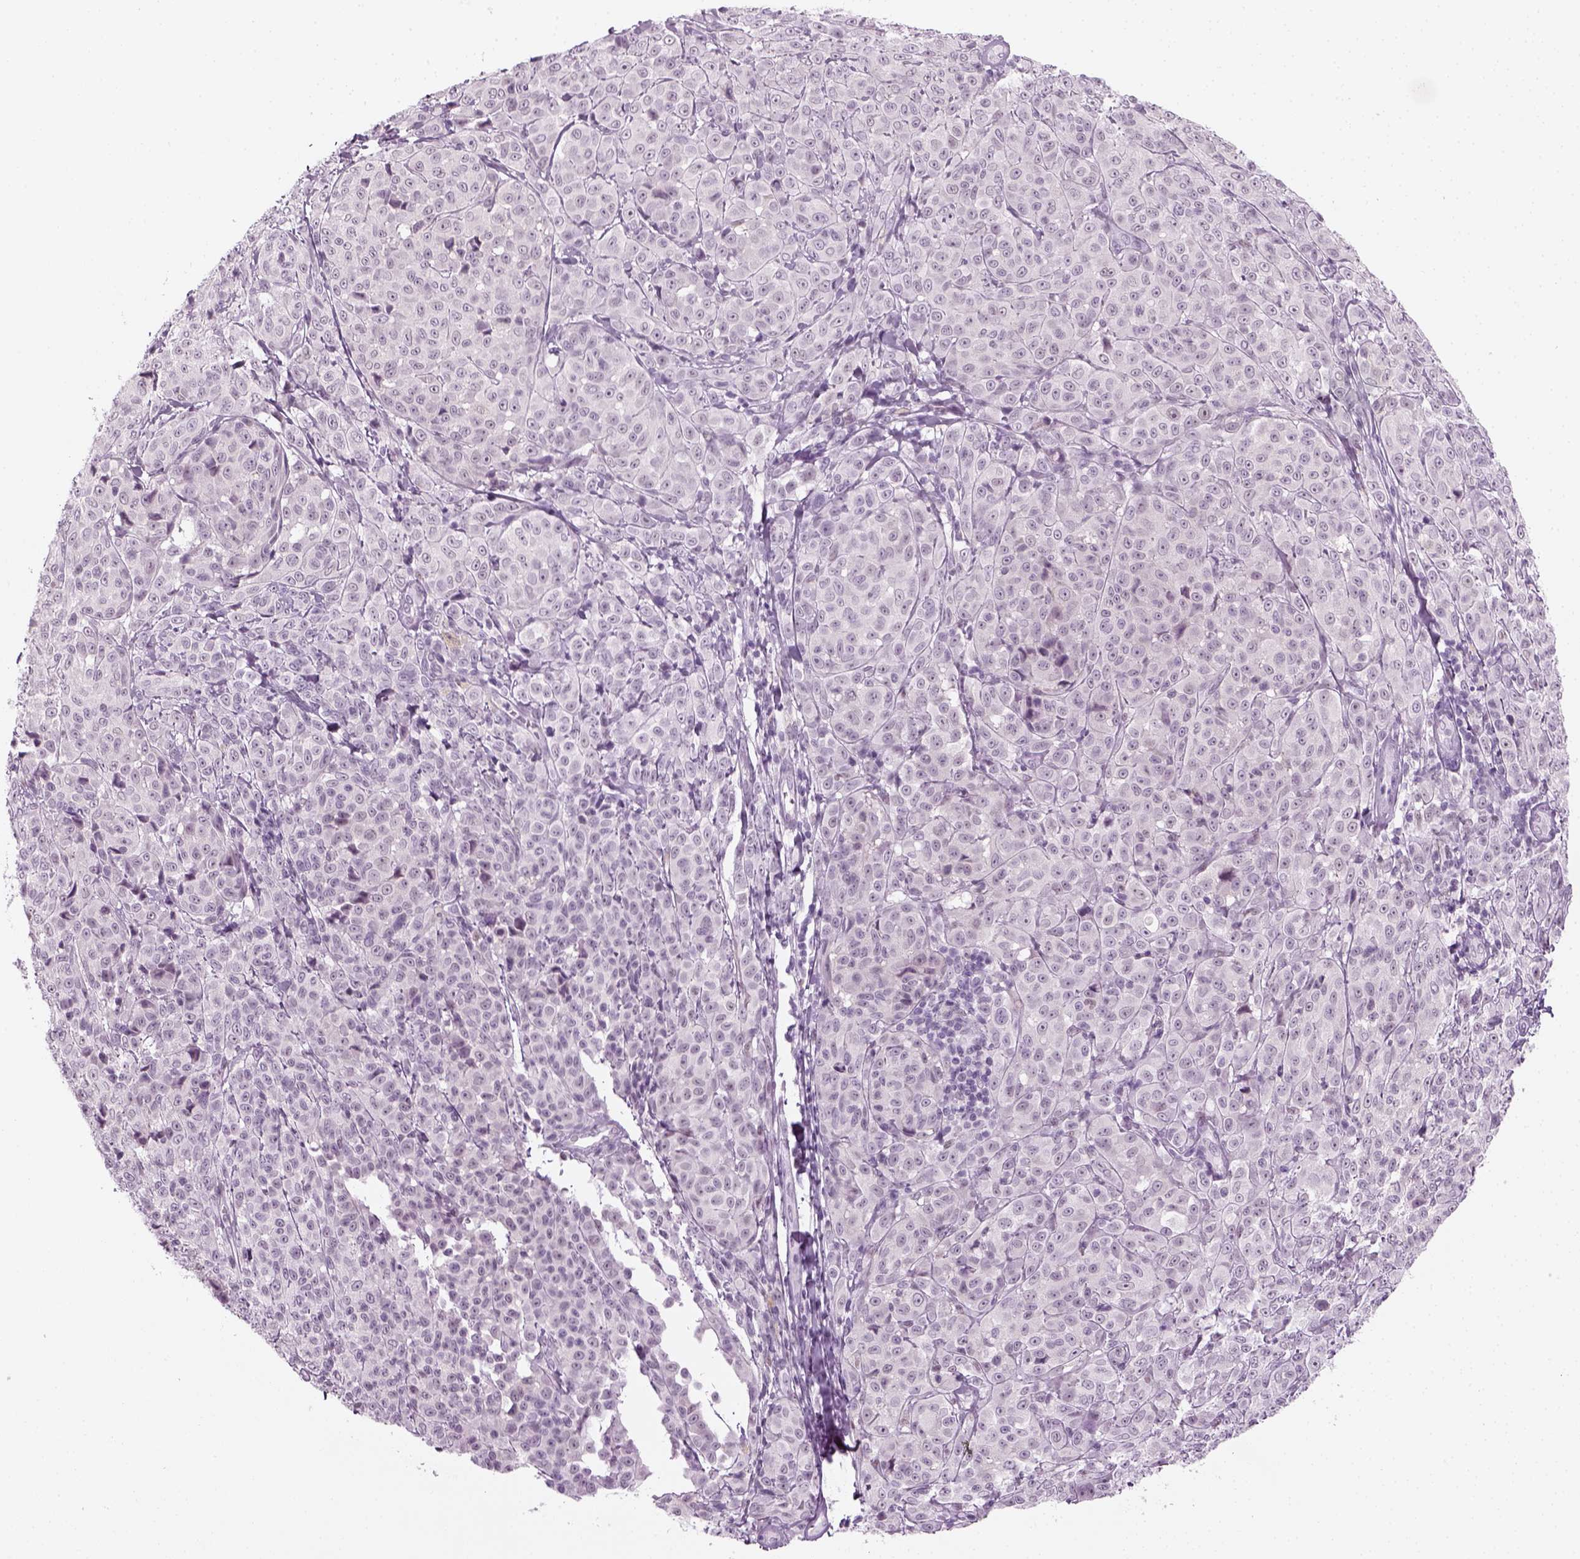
{"staining": {"intensity": "negative", "quantity": "none", "location": "none"}, "tissue": "melanoma", "cell_type": "Tumor cells", "image_type": "cancer", "snomed": [{"axis": "morphology", "description": "Malignant melanoma, NOS"}, {"axis": "topography", "description": "Skin"}], "caption": "Tumor cells are negative for protein expression in human melanoma. (DAB immunohistochemistry with hematoxylin counter stain).", "gene": "KRT75", "patient": {"sex": "male", "age": 89}}